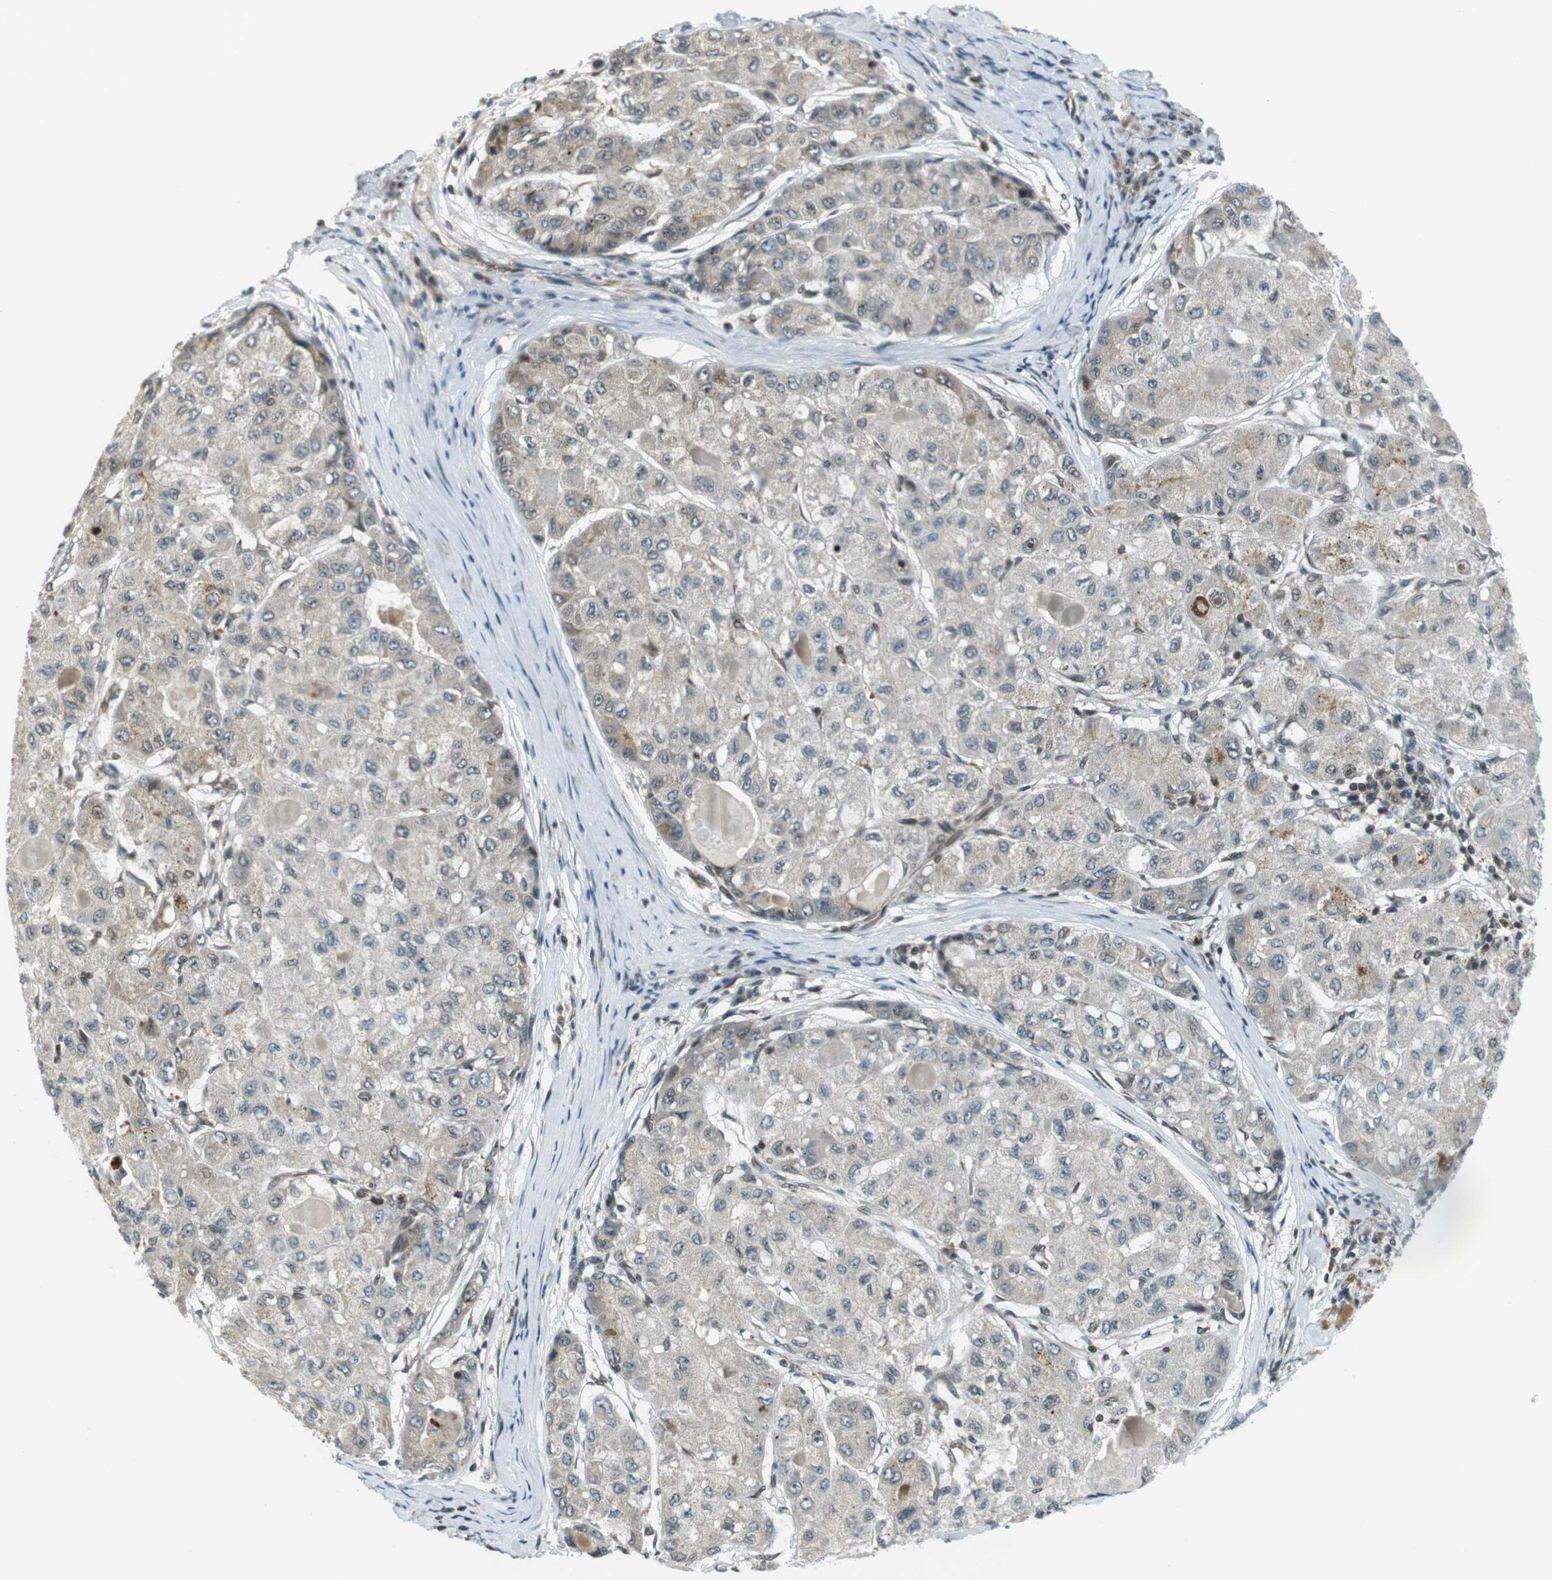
{"staining": {"intensity": "weak", "quantity": "<25%", "location": "cytoplasmic/membranous,nuclear"}, "tissue": "liver cancer", "cell_type": "Tumor cells", "image_type": "cancer", "snomed": [{"axis": "morphology", "description": "Carcinoma, Hepatocellular, NOS"}, {"axis": "topography", "description": "Liver"}], "caption": "This is an immunohistochemistry (IHC) histopathology image of liver cancer (hepatocellular carcinoma). There is no positivity in tumor cells.", "gene": "TMX4", "patient": {"sex": "male", "age": 80}}